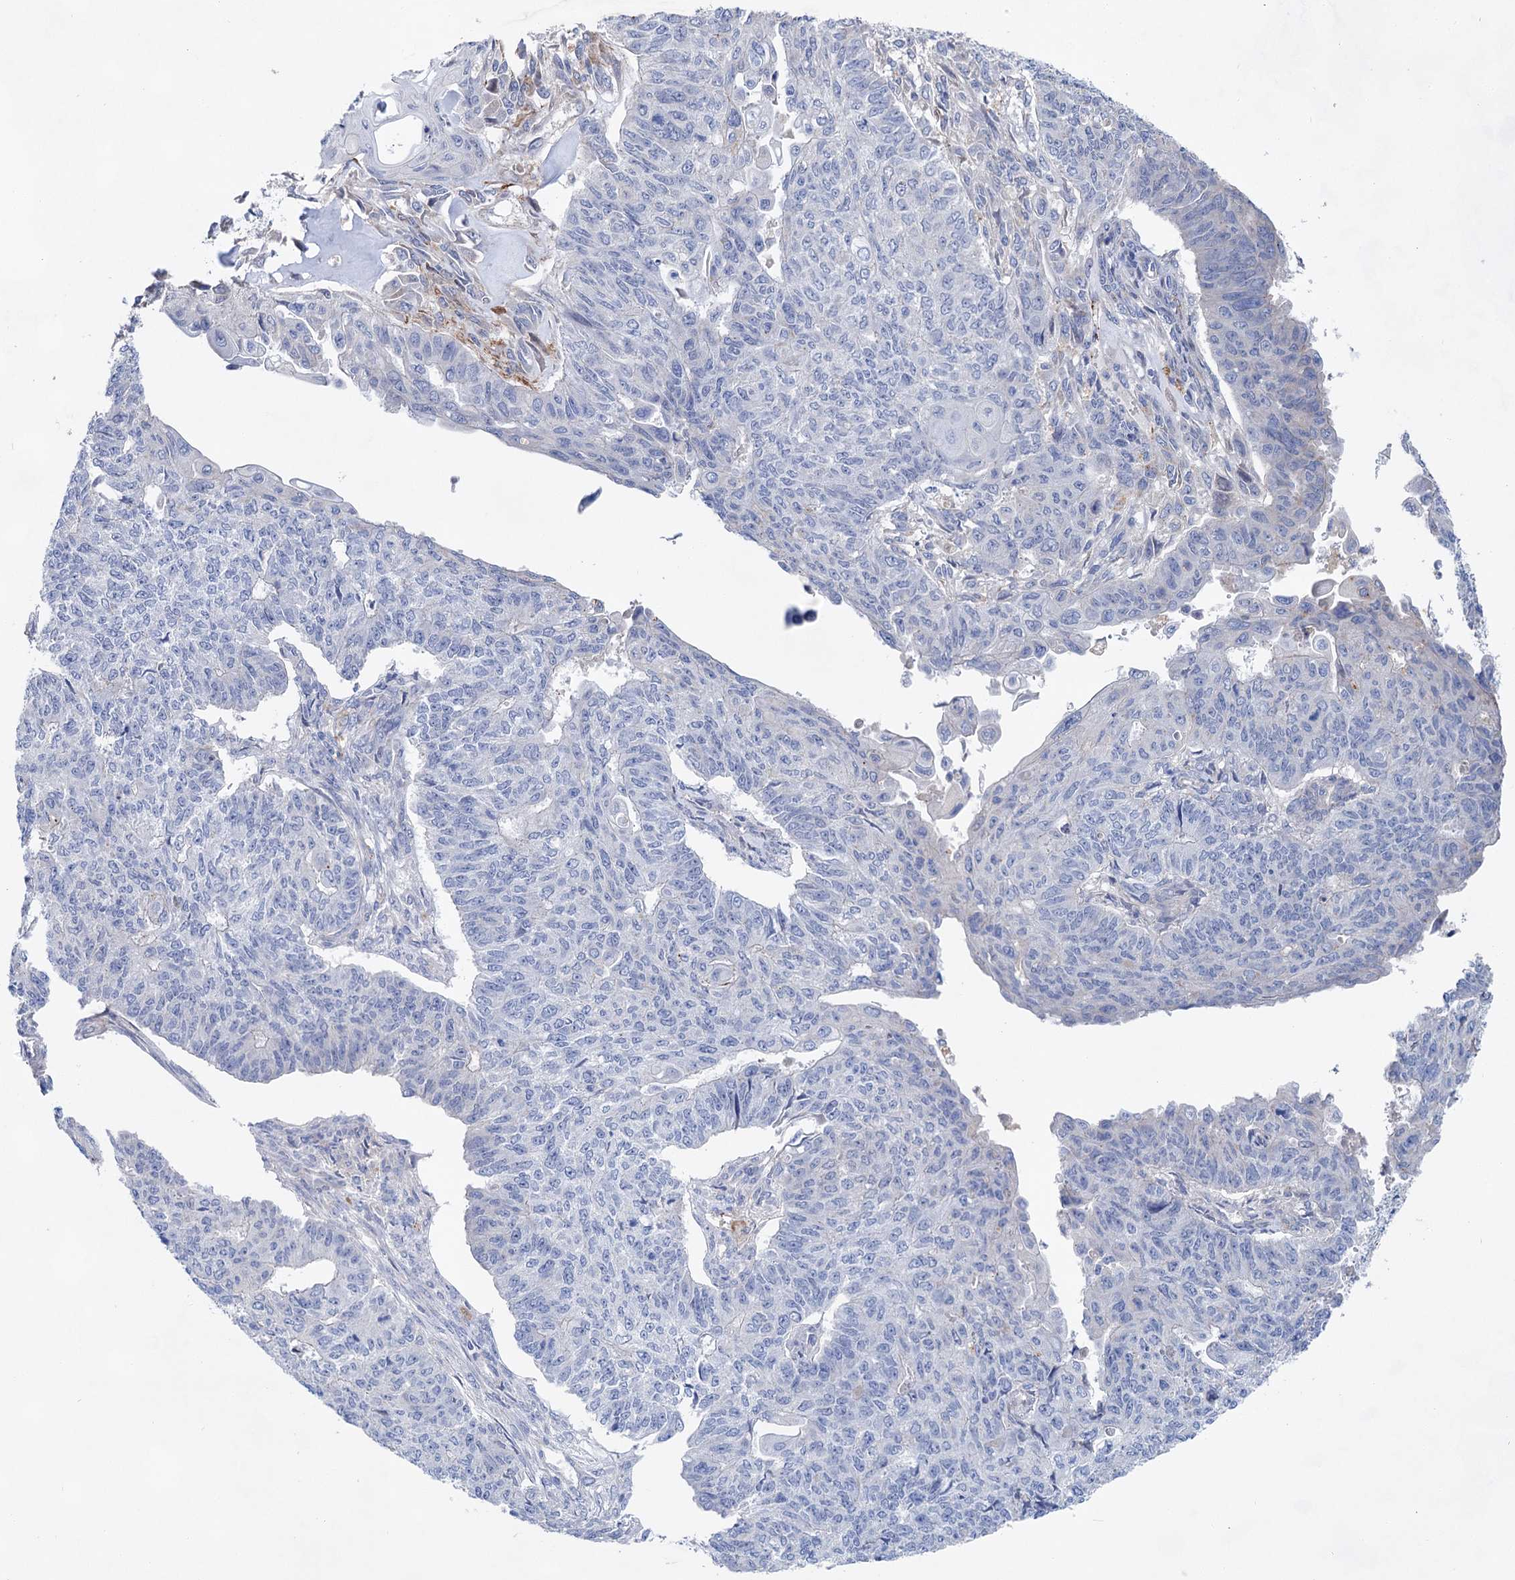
{"staining": {"intensity": "negative", "quantity": "none", "location": "none"}, "tissue": "endometrial cancer", "cell_type": "Tumor cells", "image_type": "cancer", "snomed": [{"axis": "morphology", "description": "Adenocarcinoma, NOS"}, {"axis": "topography", "description": "Endometrium"}], "caption": "Image shows no significant protein expression in tumor cells of endometrial cancer.", "gene": "GPR155", "patient": {"sex": "female", "age": 32}}